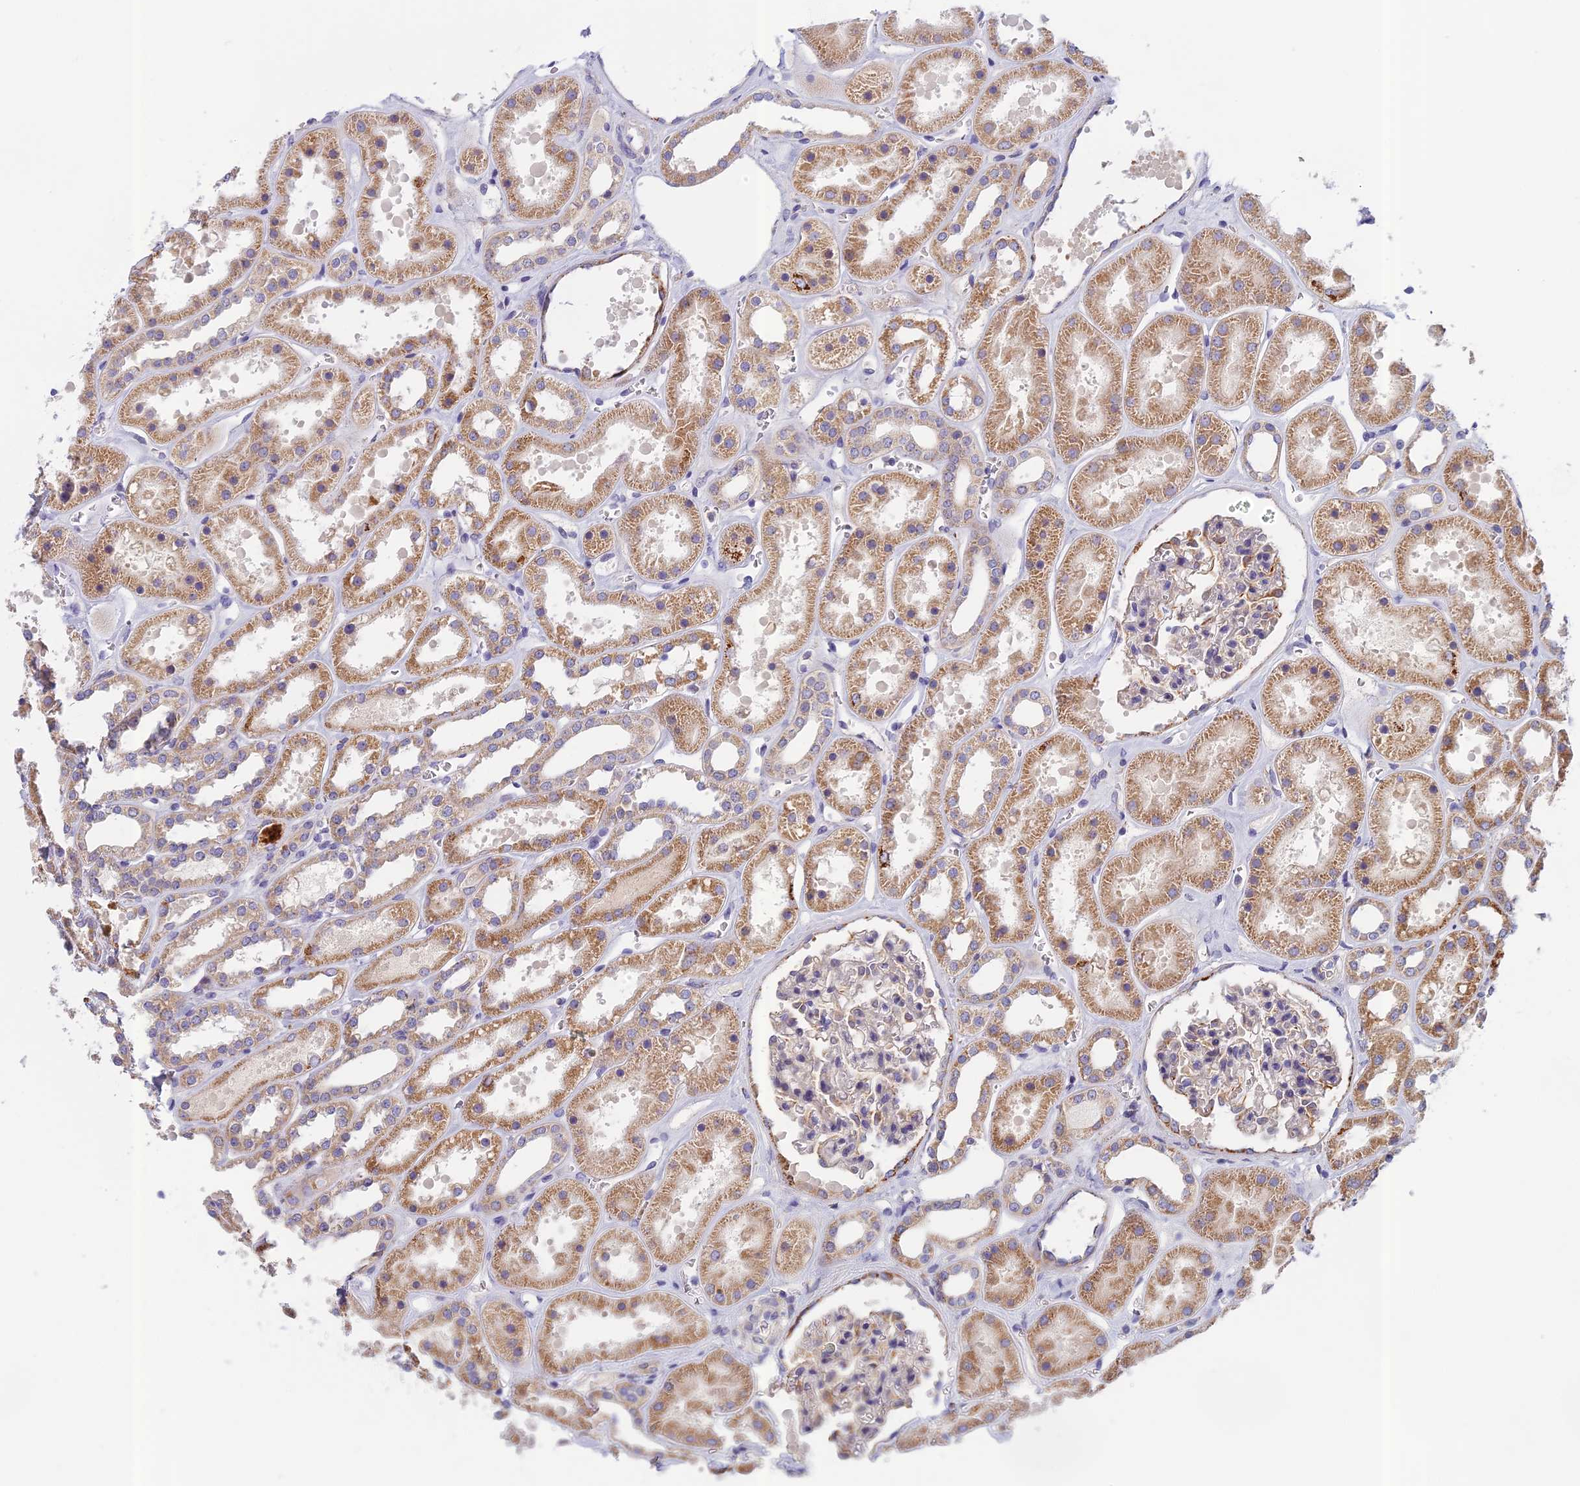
{"staining": {"intensity": "negative", "quantity": "none", "location": "none"}, "tissue": "kidney", "cell_type": "Cells in glomeruli", "image_type": "normal", "snomed": [{"axis": "morphology", "description": "Normal tissue, NOS"}, {"axis": "topography", "description": "Kidney"}], "caption": "Image shows no significant protein staining in cells in glomeruli of benign kidney. The staining was performed using DAB (3,3'-diaminobenzidine) to visualize the protein expression in brown, while the nuclei were stained in blue with hematoxylin (Magnification: 20x).", "gene": "SEMA7A", "patient": {"sex": "female", "age": 41}}